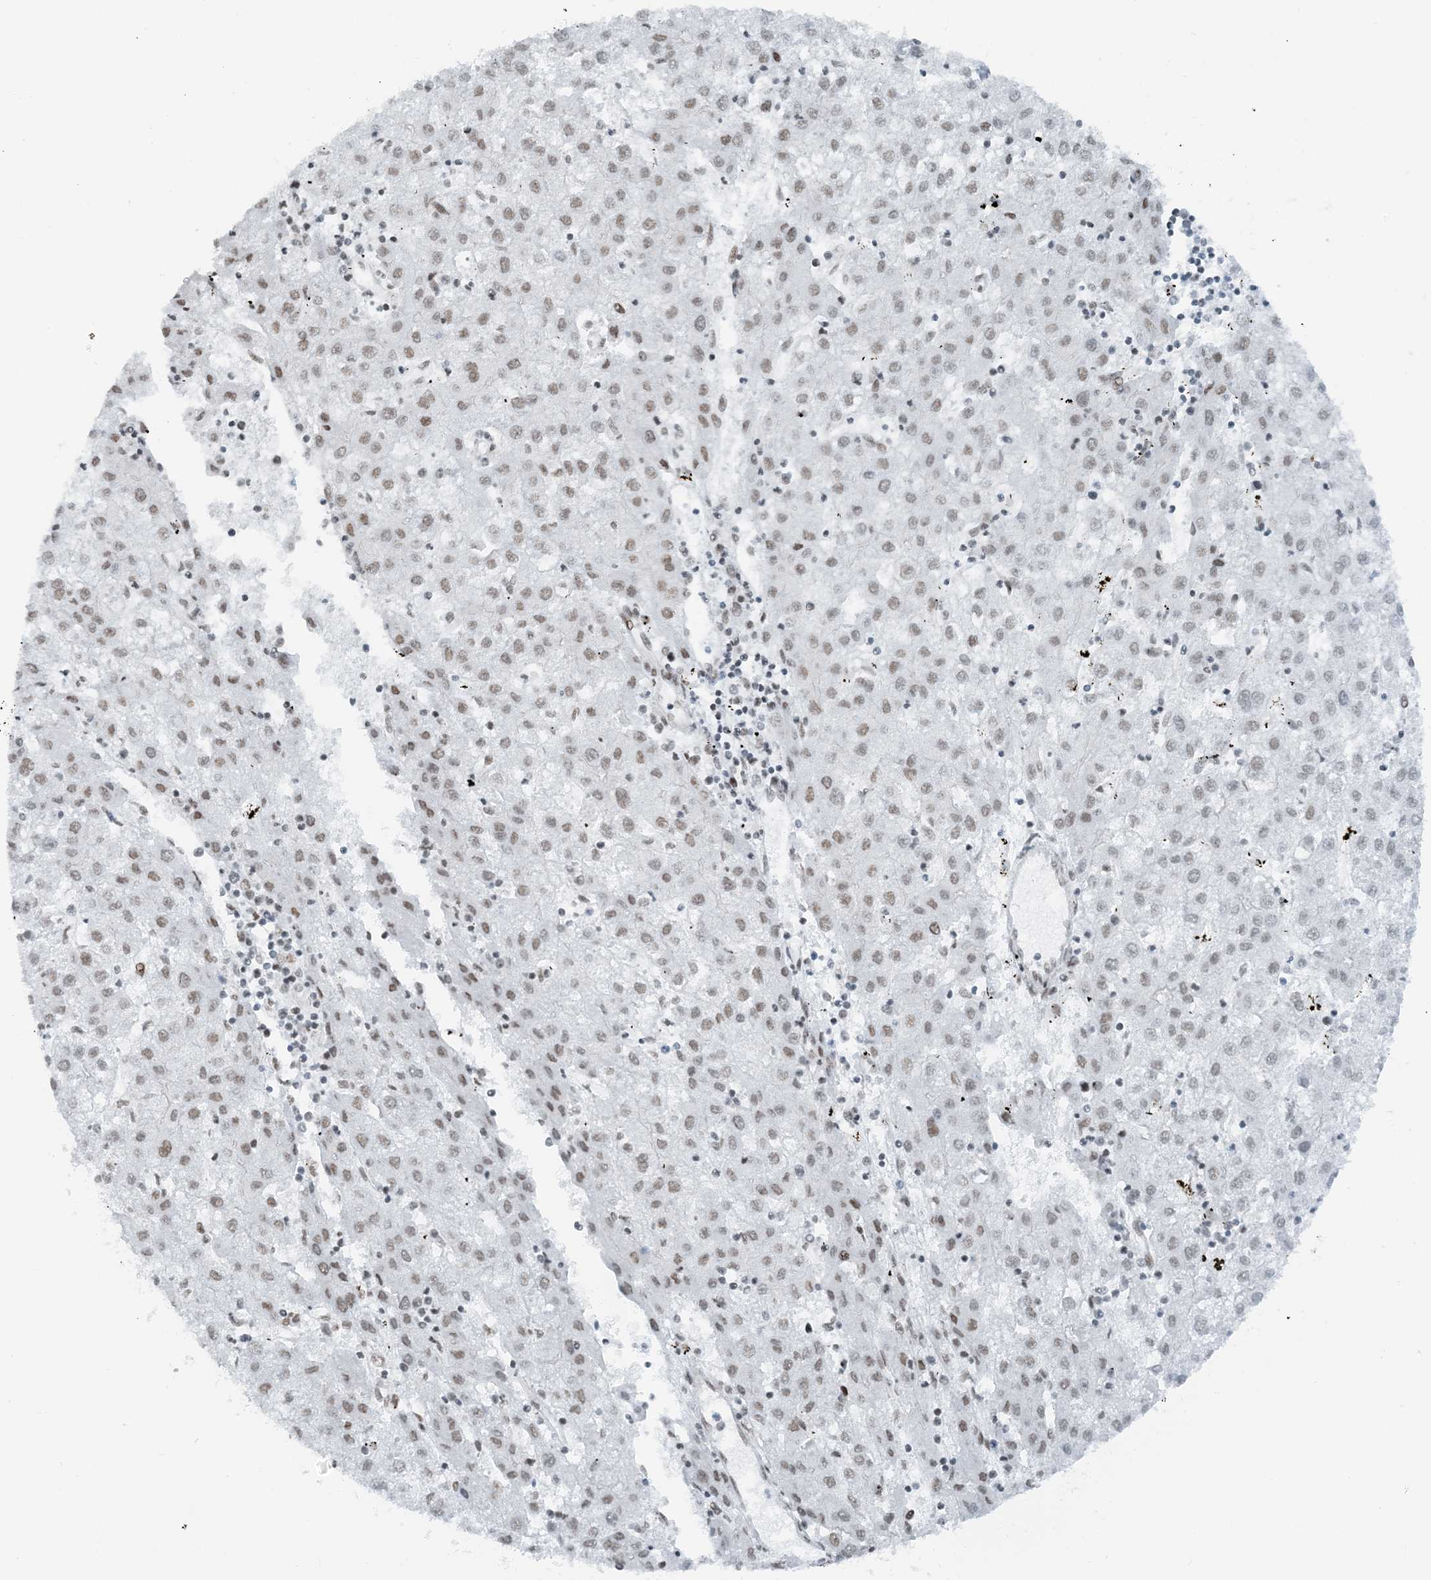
{"staining": {"intensity": "moderate", "quantity": "25%-75%", "location": "nuclear"}, "tissue": "liver cancer", "cell_type": "Tumor cells", "image_type": "cancer", "snomed": [{"axis": "morphology", "description": "Carcinoma, Hepatocellular, NOS"}, {"axis": "topography", "description": "Liver"}], "caption": "The photomicrograph exhibits a brown stain indicating the presence of a protein in the nuclear of tumor cells in liver cancer.", "gene": "ZNF500", "patient": {"sex": "male", "age": 72}}